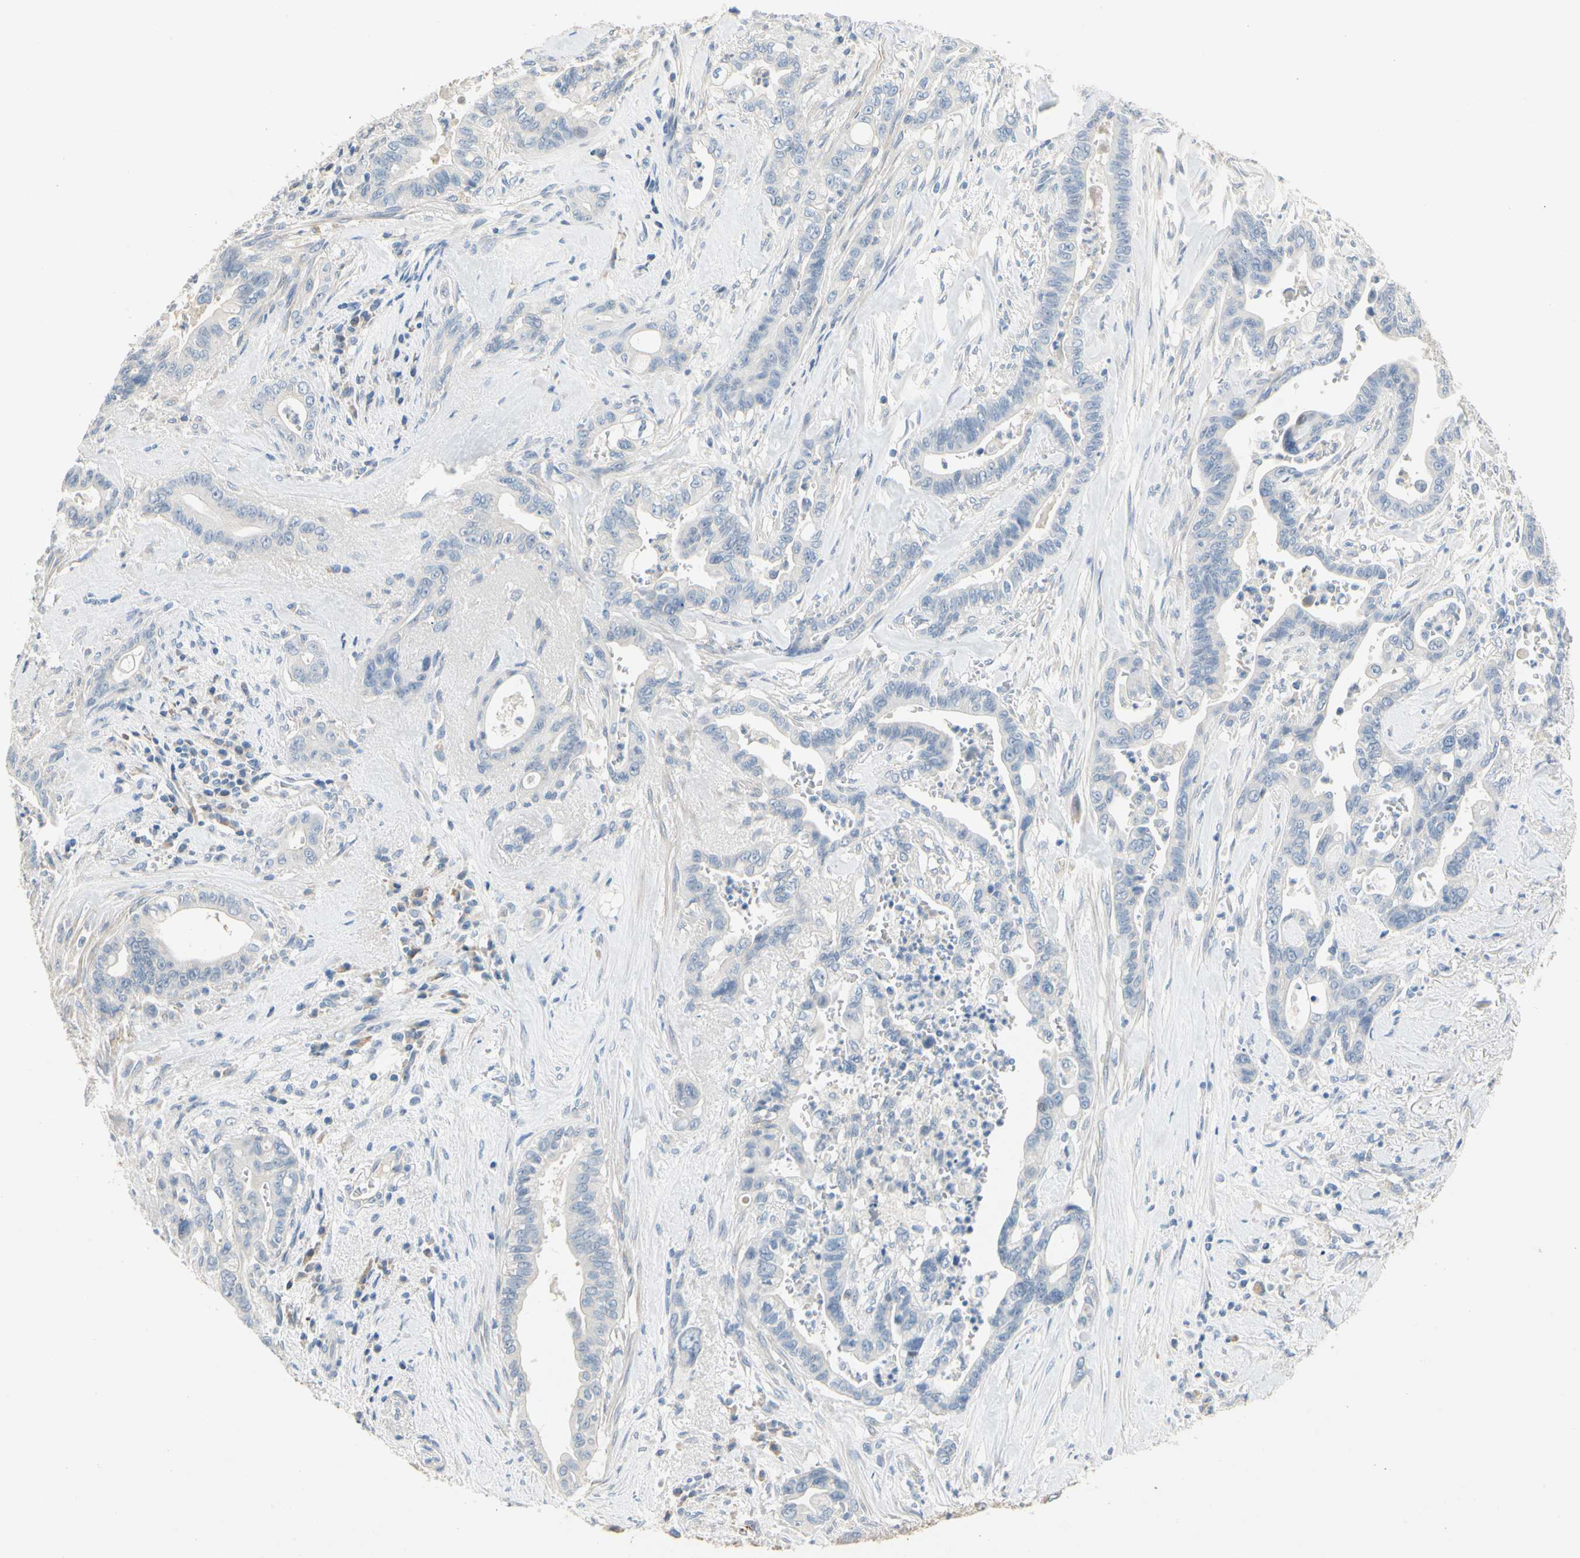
{"staining": {"intensity": "negative", "quantity": "none", "location": "none"}, "tissue": "pancreatic cancer", "cell_type": "Tumor cells", "image_type": "cancer", "snomed": [{"axis": "morphology", "description": "Adenocarcinoma, NOS"}, {"axis": "topography", "description": "Pancreas"}], "caption": "Immunohistochemical staining of pancreatic adenocarcinoma reveals no significant staining in tumor cells.", "gene": "CCM2L", "patient": {"sex": "male", "age": 70}}